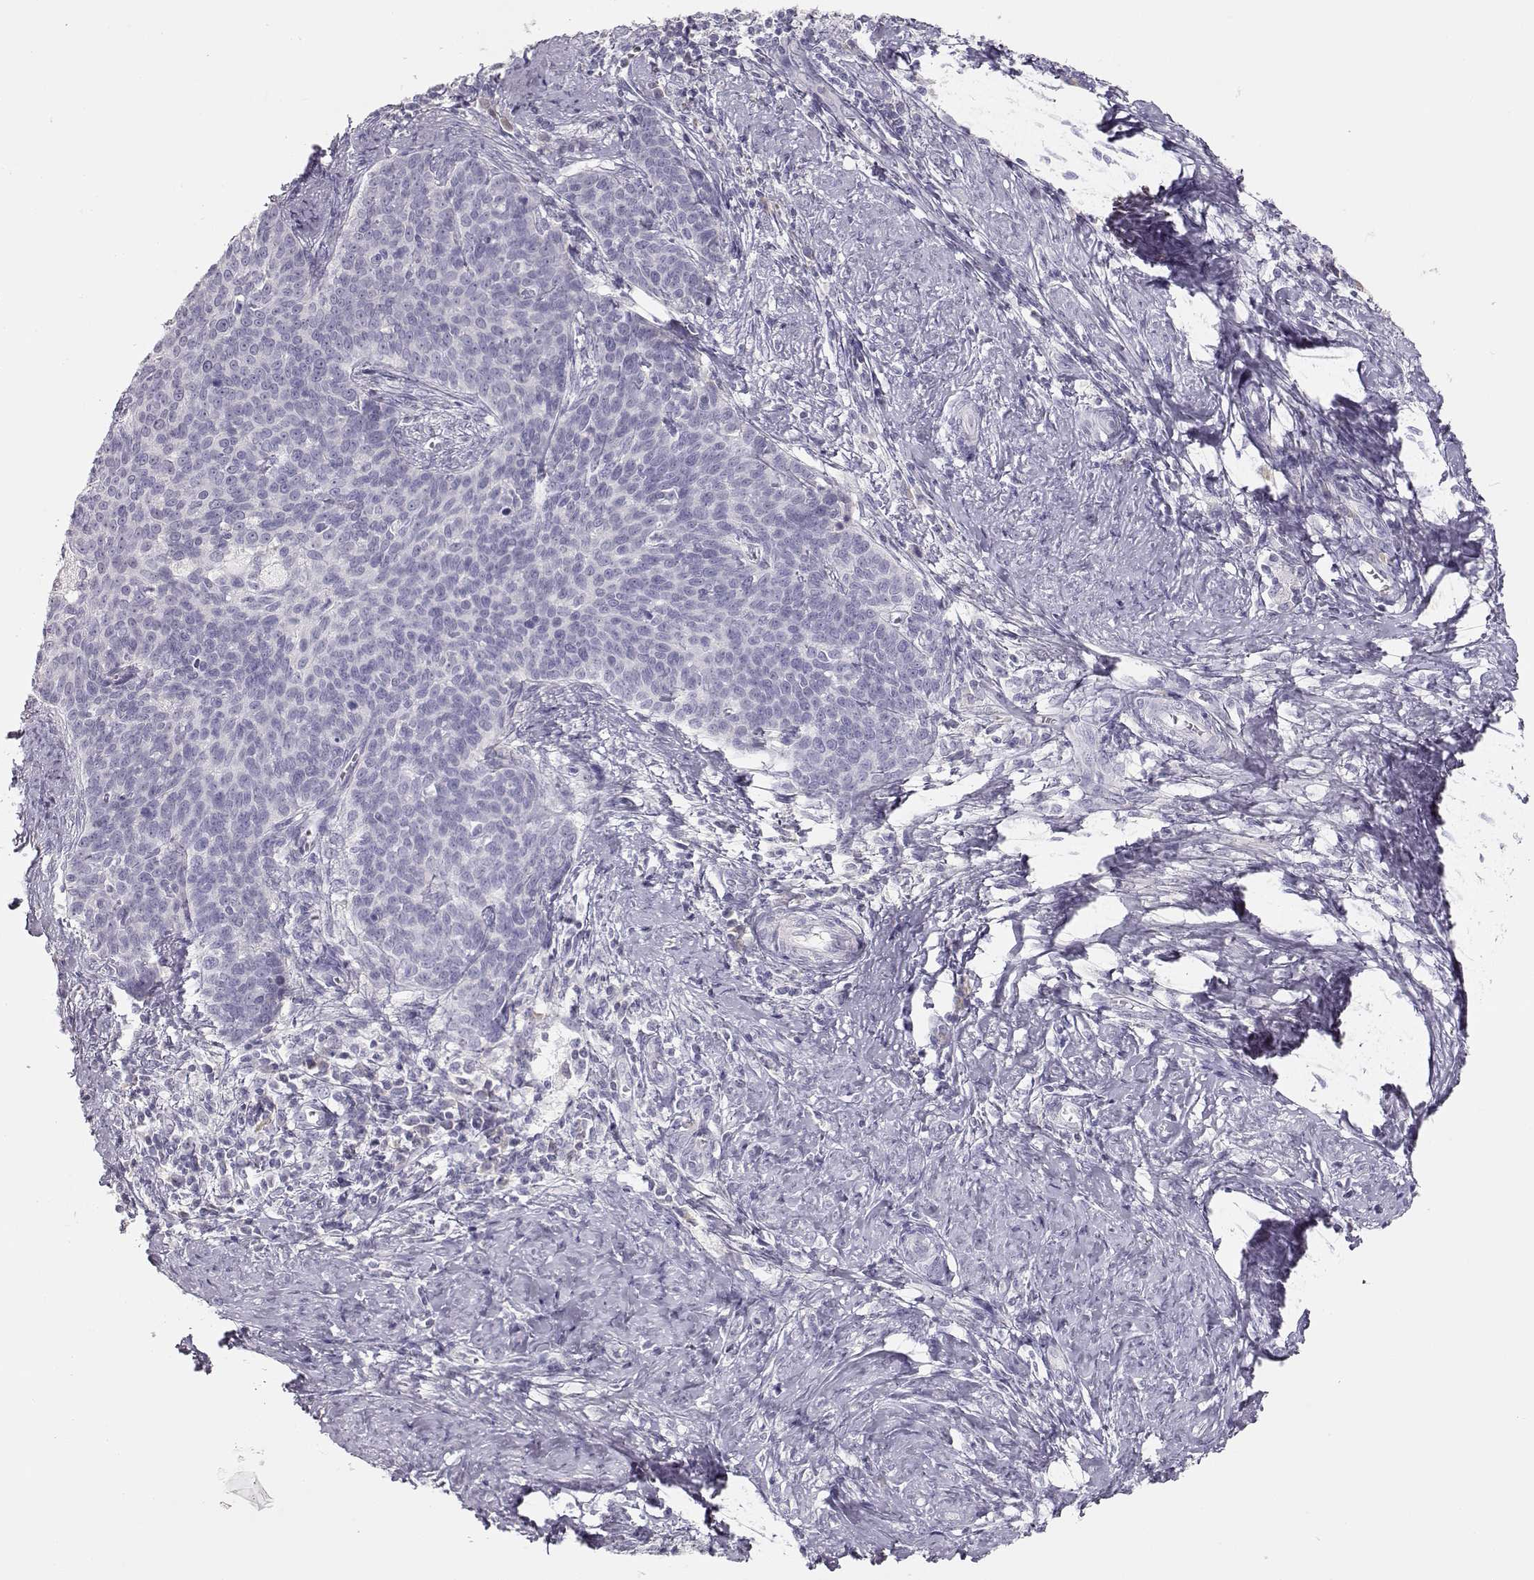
{"staining": {"intensity": "negative", "quantity": "none", "location": "none"}, "tissue": "cervical cancer", "cell_type": "Tumor cells", "image_type": "cancer", "snomed": [{"axis": "morphology", "description": "Squamous cell carcinoma, NOS"}, {"axis": "topography", "description": "Cervix"}], "caption": "High magnification brightfield microscopy of cervical cancer (squamous cell carcinoma) stained with DAB (3,3'-diaminobenzidine) (brown) and counterstained with hematoxylin (blue): tumor cells show no significant expression.", "gene": "SLCO6A1", "patient": {"sex": "female", "age": 39}}